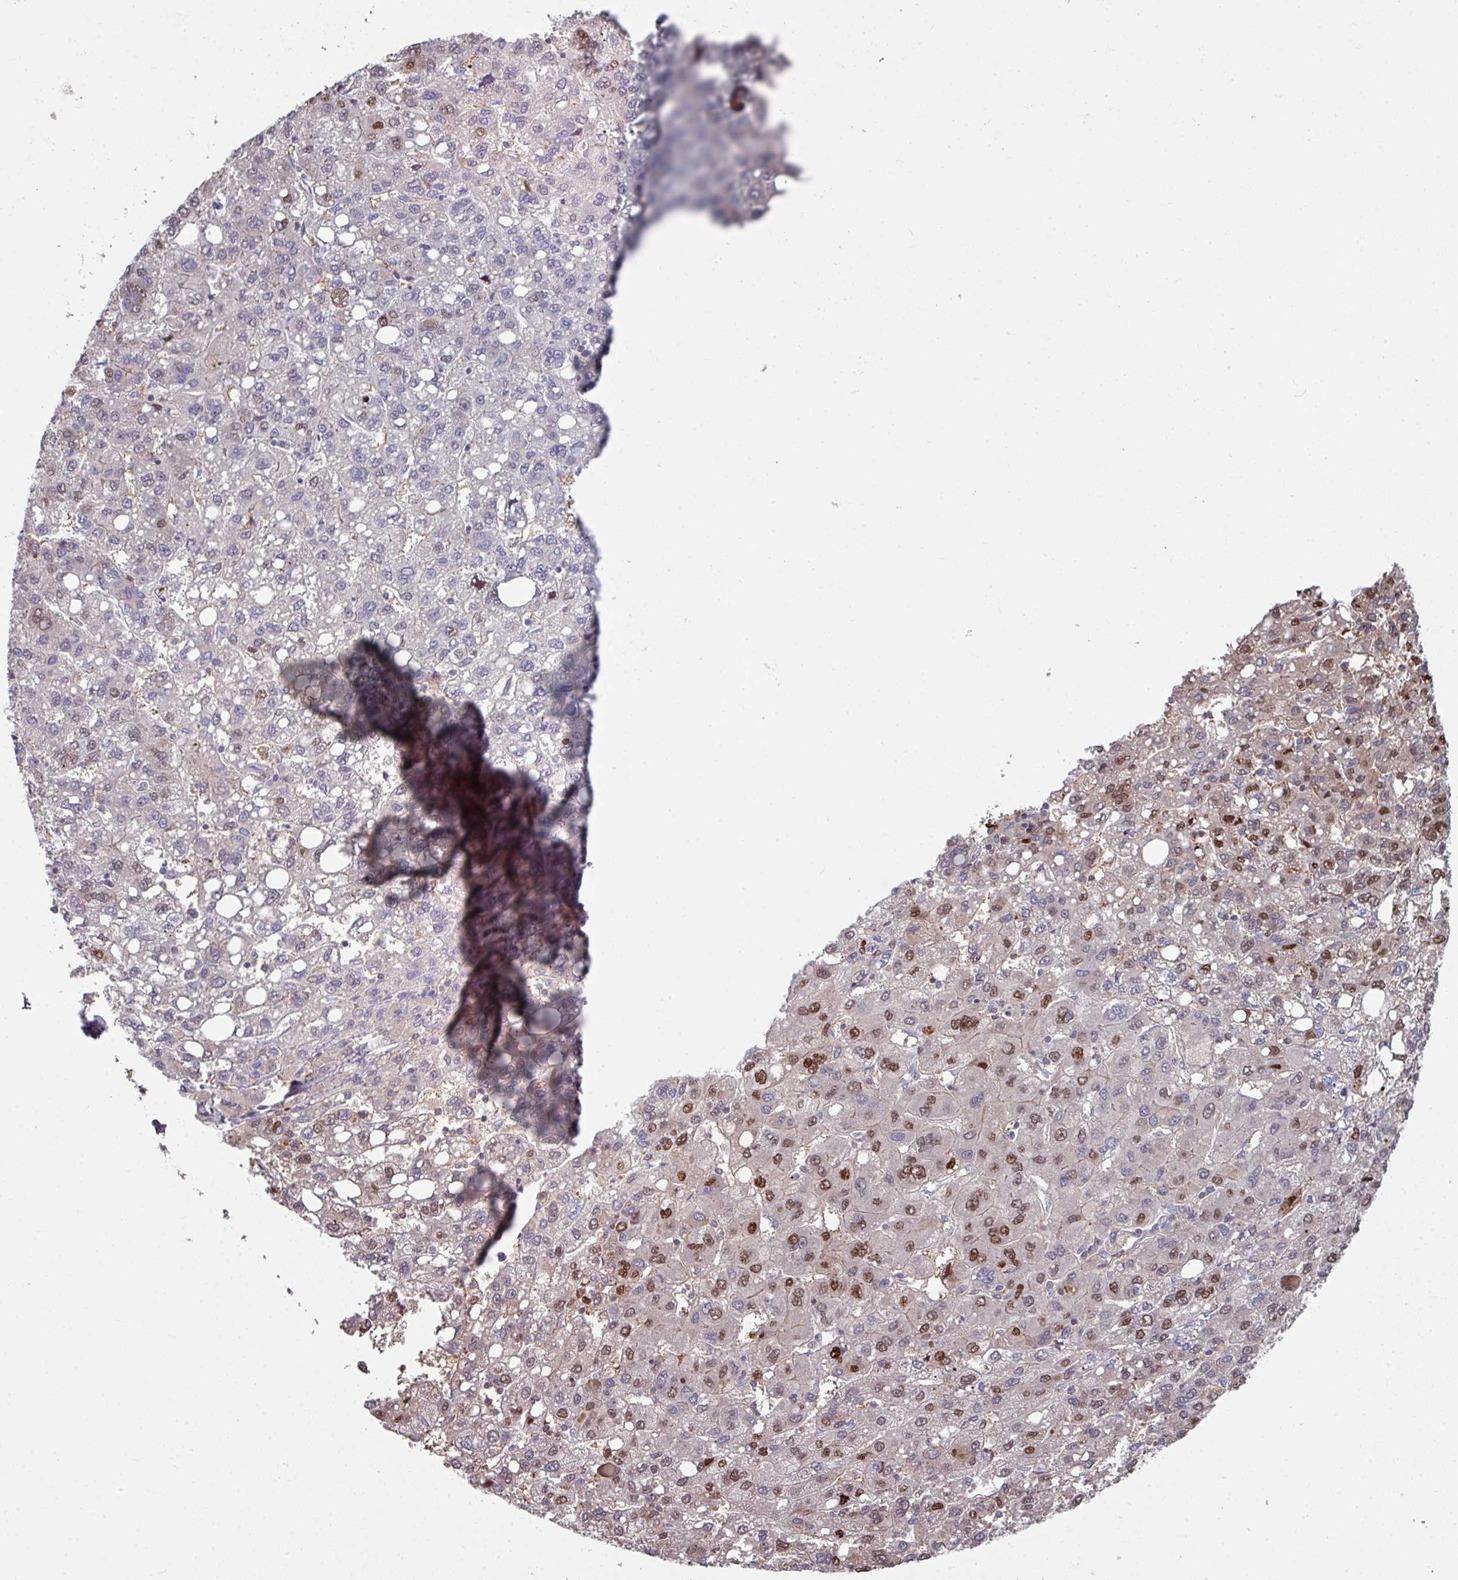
{"staining": {"intensity": "strong", "quantity": "25%-75%", "location": "nuclear"}, "tissue": "liver cancer", "cell_type": "Tumor cells", "image_type": "cancer", "snomed": [{"axis": "morphology", "description": "Carcinoma, Hepatocellular, NOS"}, {"axis": "topography", "description": "Liver"}], "caption": "Protein staining exhibits strong nuclear positivity in approximately 25%-75% of tumor cells in liver hepatocellular carcinoma.", "gene": "ANO9", "patient": {"sex": "female", "age": 82}}